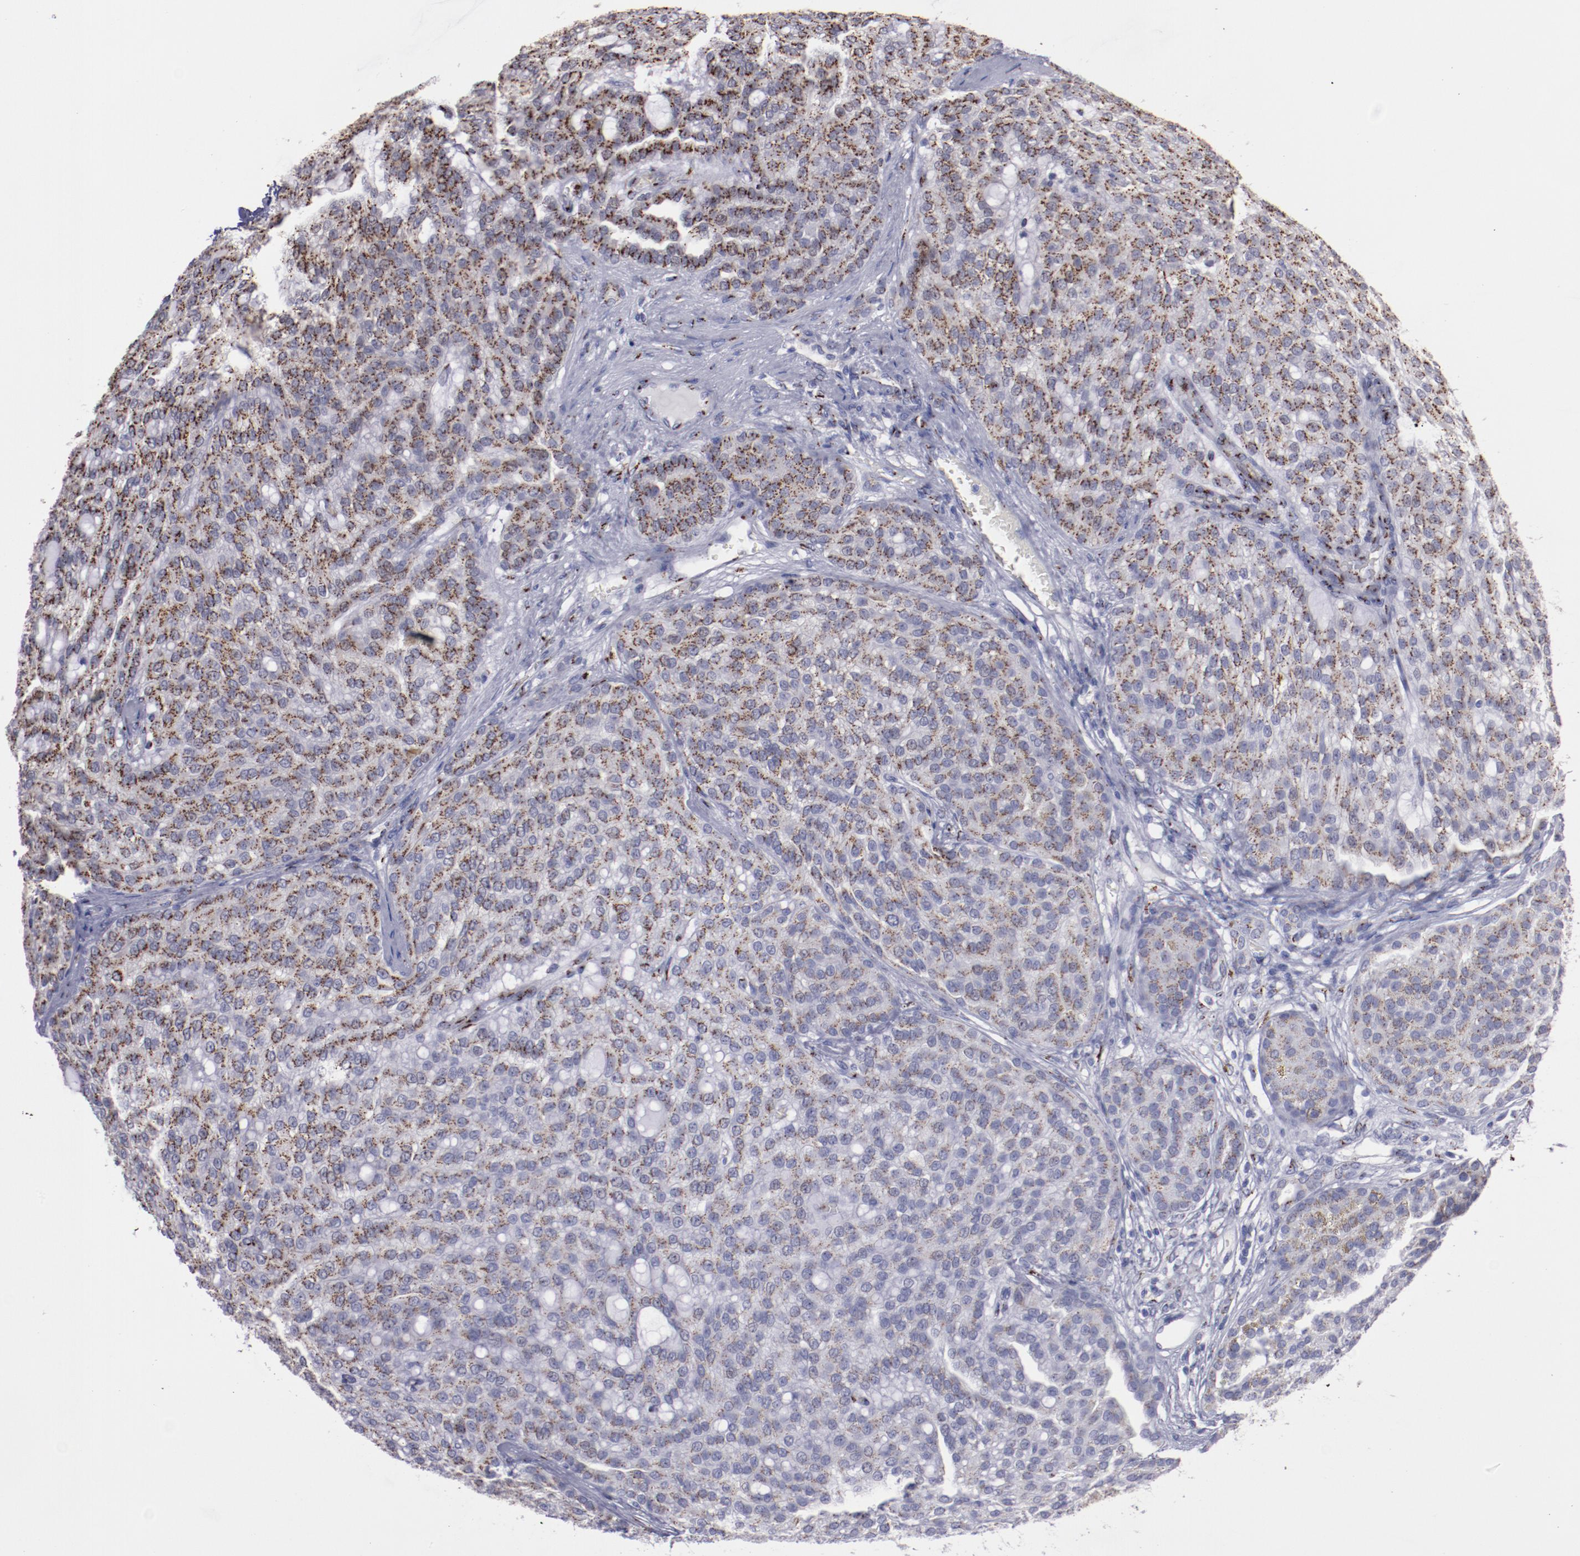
{"staining": {"intensity": "strong", "quantity": ">75%", "location": "cytoplasmic/membranous"}, "tissue": "renal cancer", "cell_type": "Tumor cells", "image_type": "cancer", "snomed": [{"axis": "morphology", "description": "Adenocarcinoma, NOS"}, {"axis": "topography", "description": "Kidney"}], "caption": "Protein analysis of renal adenocarcinoma tissue demonstrates strong cytoplasmic/membranous expression in about >75% of tumor cells.", "gene": "GOLIM4", "patient": {"sex": "male", "age": 63}}